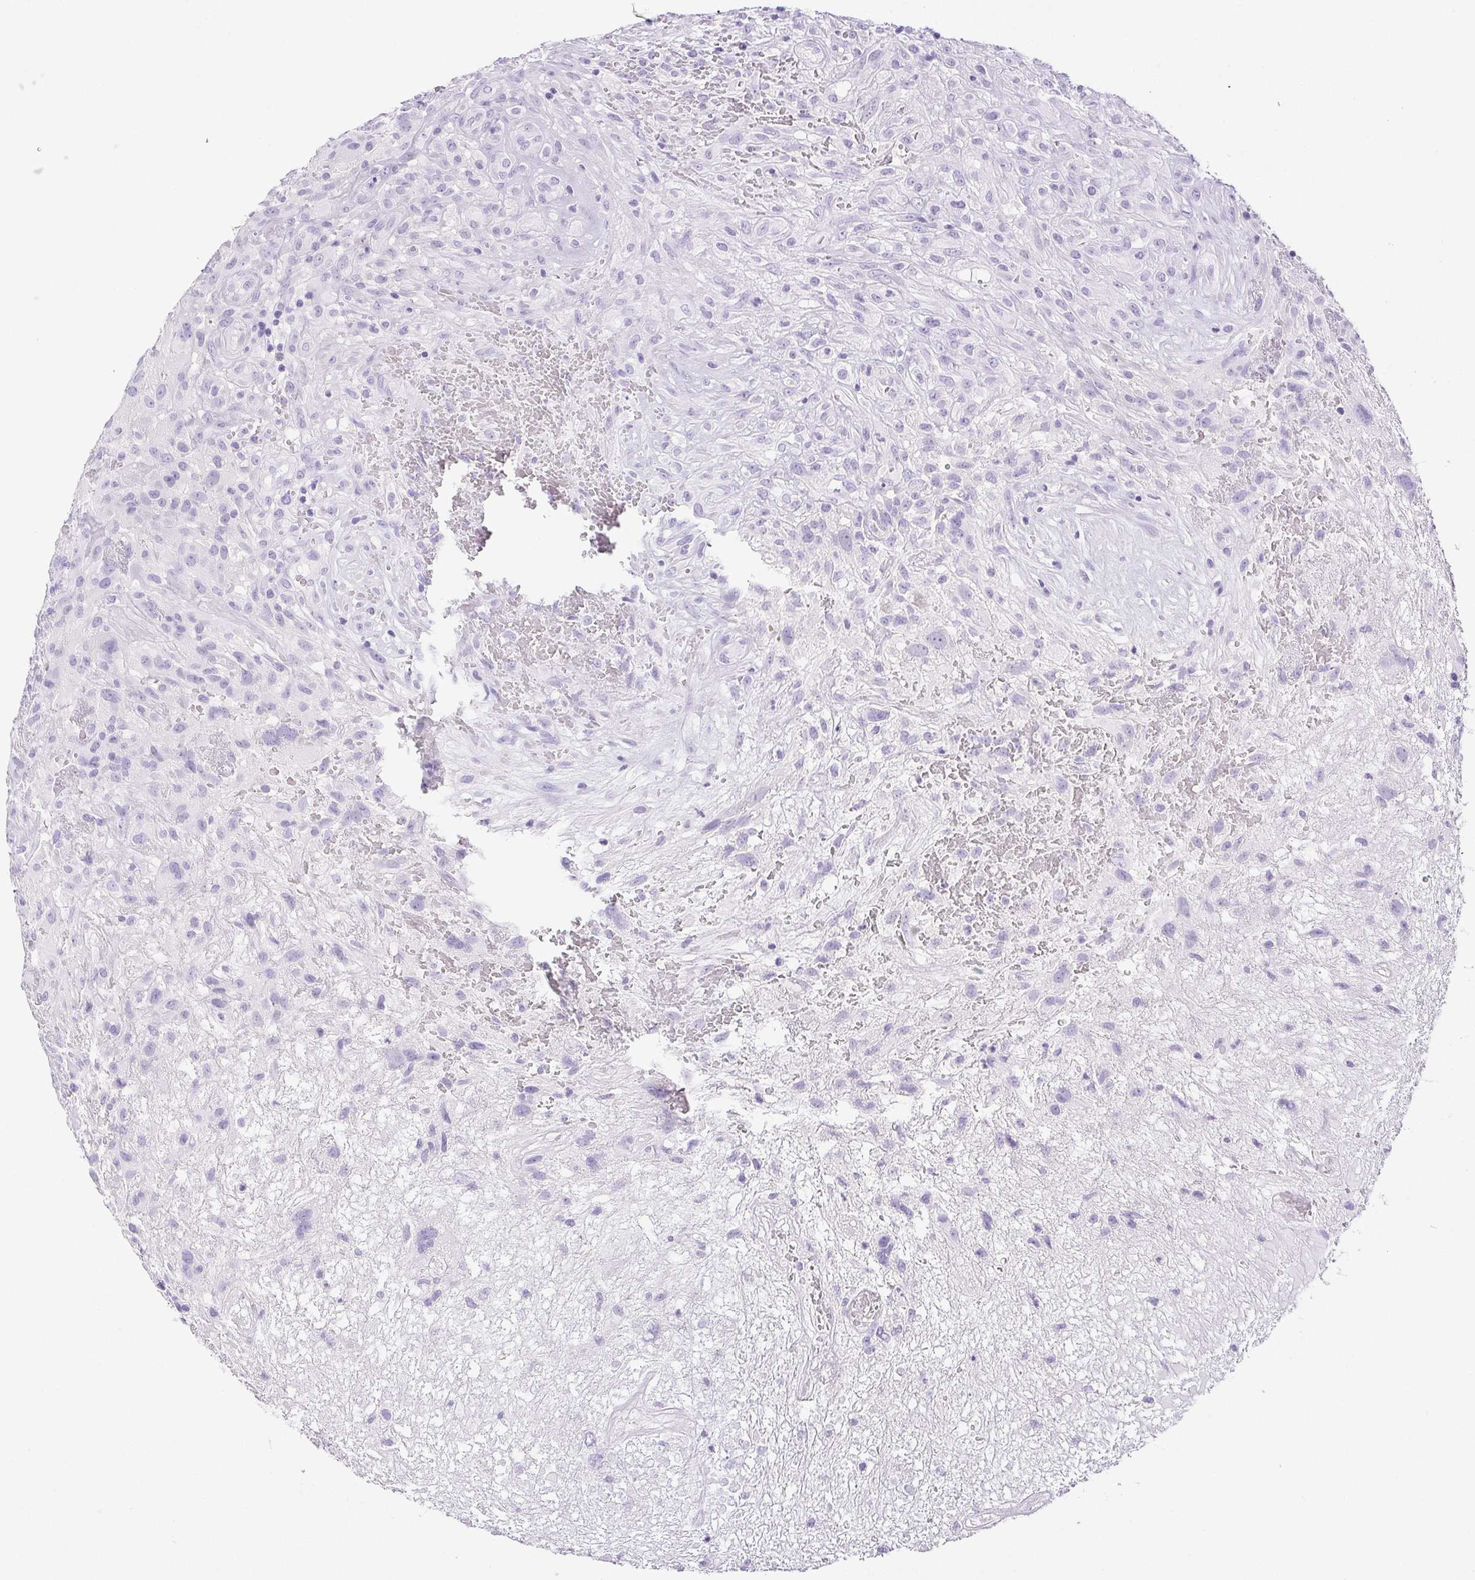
{"staining": {"intensity": "negative", "quantity": "none", "location": "none"}, "tissue": "glioma", "cell_type": "Tumor cells", "image_type": "cancer", "snomed": [{"axis": "morphology", "description": "Glioma, malignant, High grade"}, {"axis": "topography", "description": "Brain"}], "caption": "Tumor cells show no significant protein positivity in glioma.", "gene": "HLA-G", "patient": {"sex": "male", "age": 46}}